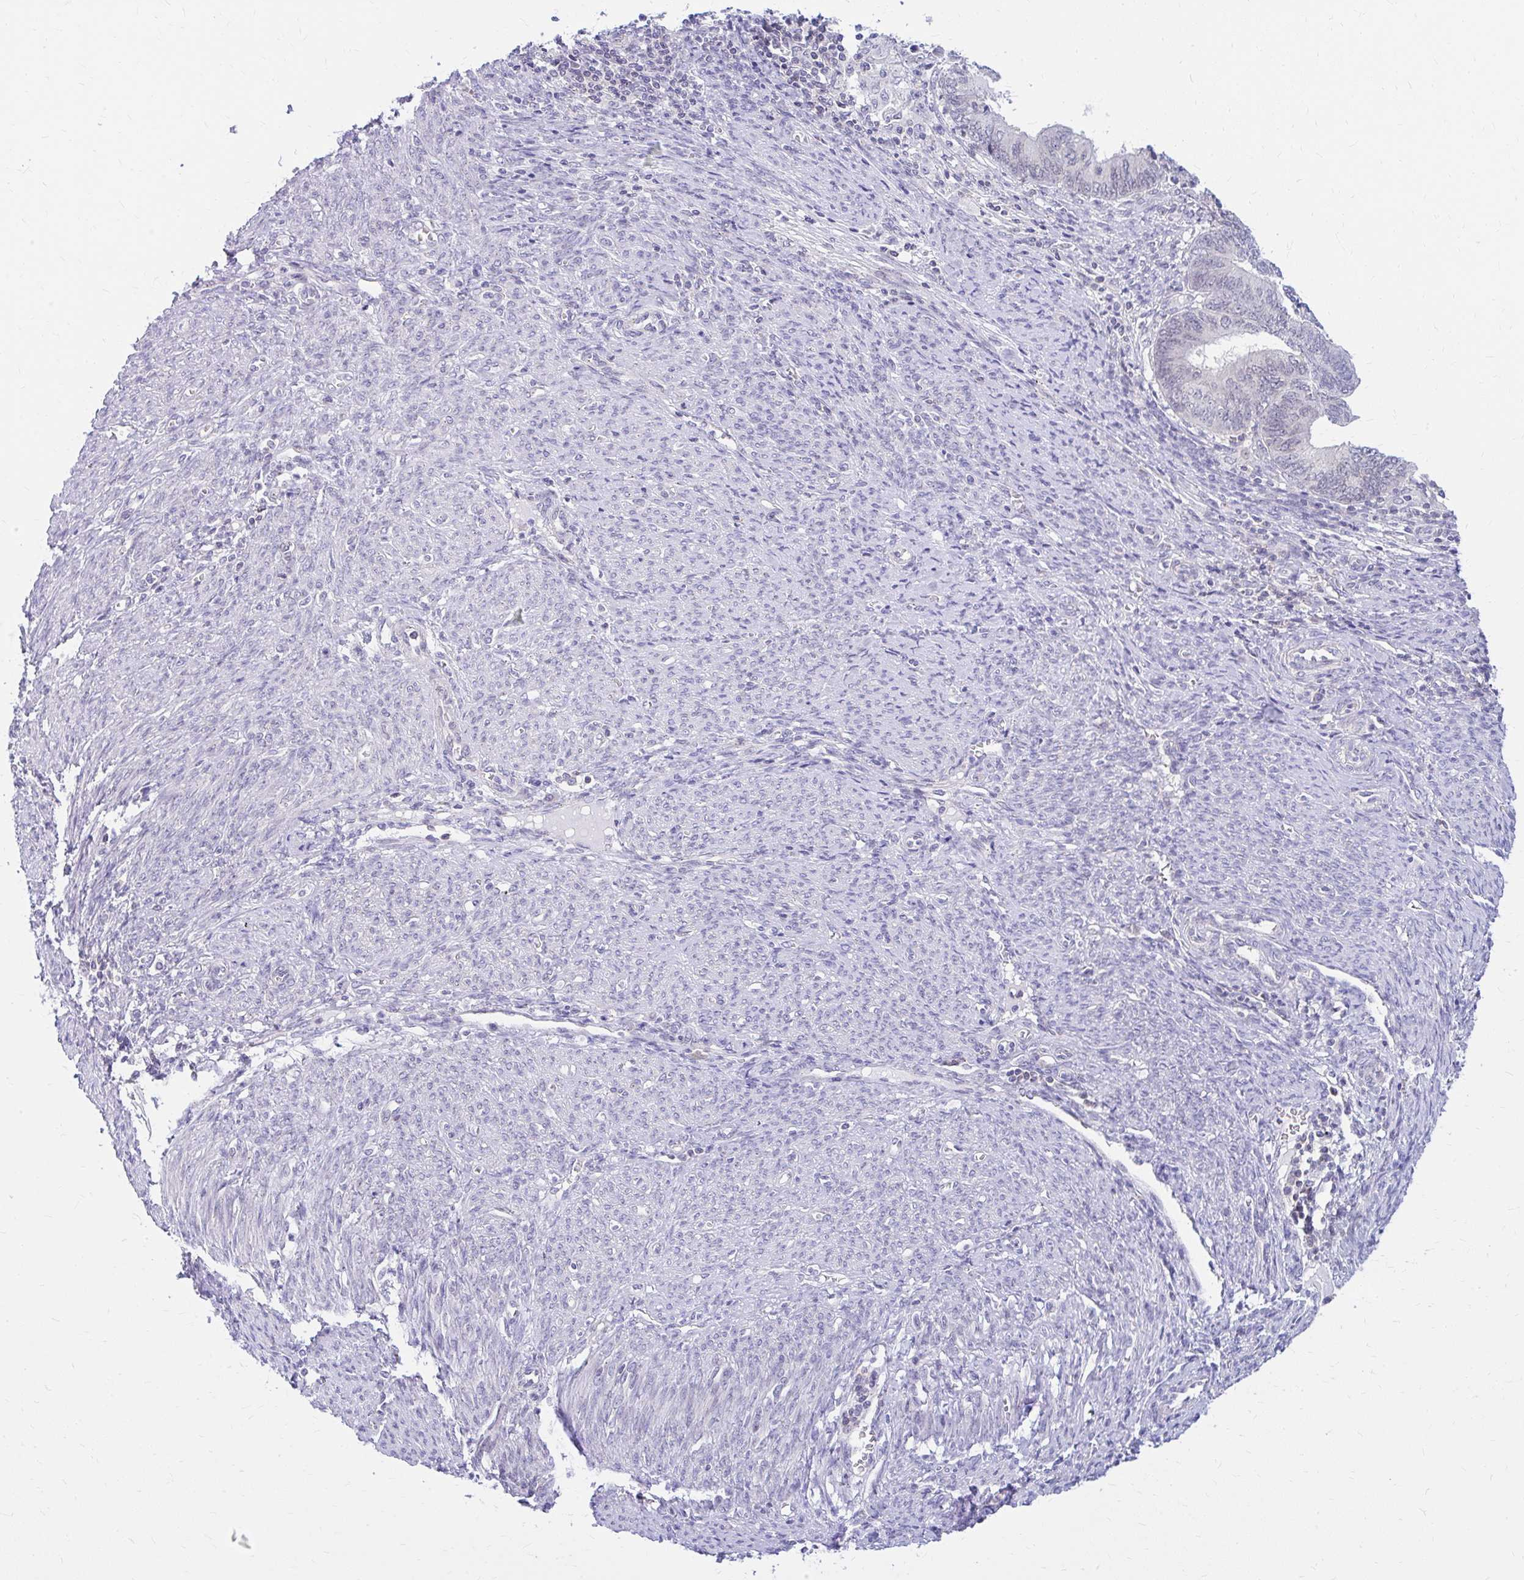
{"staining": {"intensity": "weak", "quantity": "<25%", "location": "cytoplasmic/membranous"}, "tissue": "endometrial cancer", "cell_type": "Tumor cells", "image_type": "cancer", "snomed": [{"axis": "morphology", "description": "Adenocarcinoma, NOS"}, {"axis": "topography", "description": "Uterus"}, {"axis": "topography", "description": "Endometrium"}], "caption": "This is a histopathology image of immunohistochemistry staining of endometrial cancer, which shows no expression in tumor cells. (Brightfield microscopy of DAB IHC at high magnification).", "gene": "RADIL", "patient": {"sex": "female", "age": 70}}